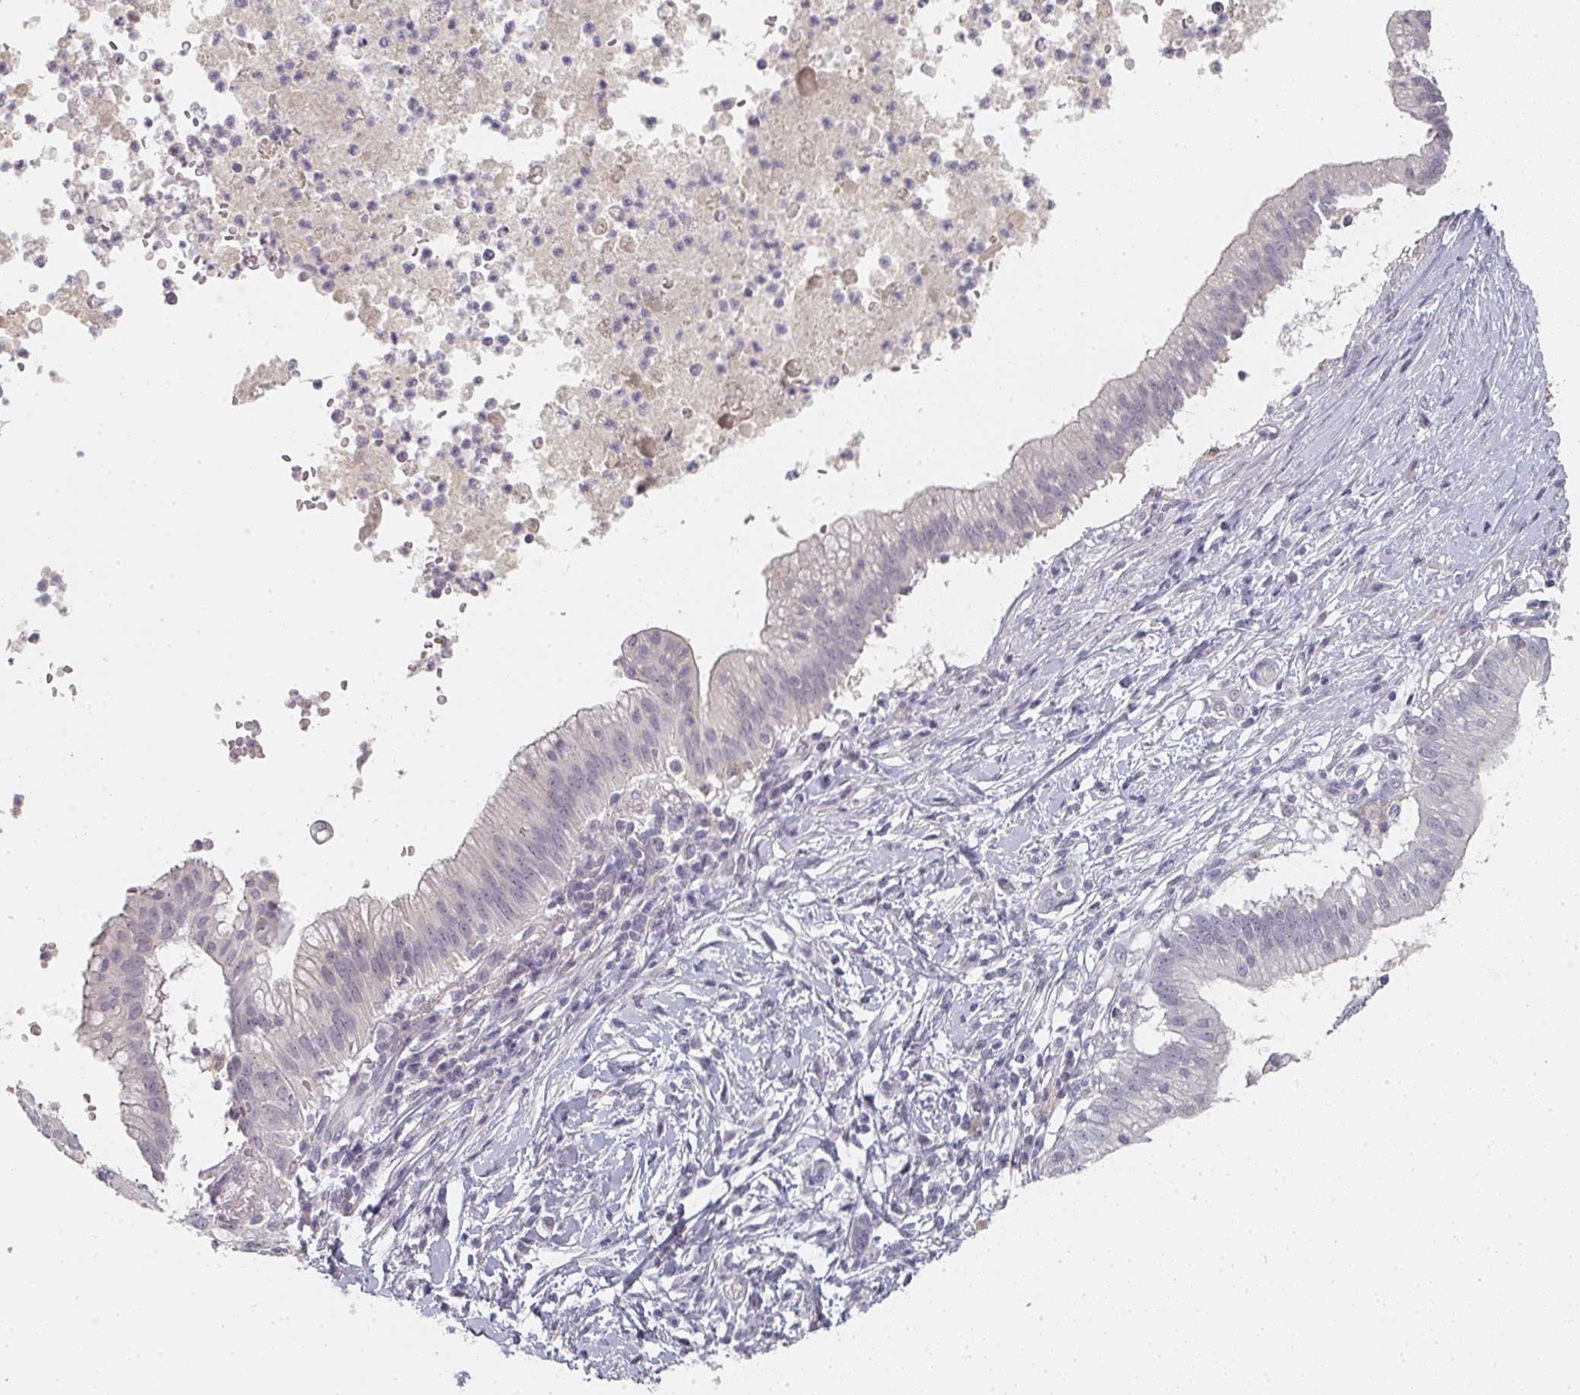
{"staining": {"intensity": "negative", "quantity": "none", "location": "none"}, "tissue": "pancreatic cancer", "cell_type": "Tumor cells", "image_type": "cancer", "snomed": [{"axis": "morphology", "description": "Adenocarcinoma, NOS"}, {"axis": "topography", "description": "Pancreas"}], "caption": "Adenocarcinoma (pancreatic) was stained to show a protein in brown. There is no significant positivity in tumor cells. (DAB immunohistochemistry (IHC) visualized using brightfield microscopy, high magnification).", "gene": "SHISA2", "patient": {"sex": "male", "age": 68}}